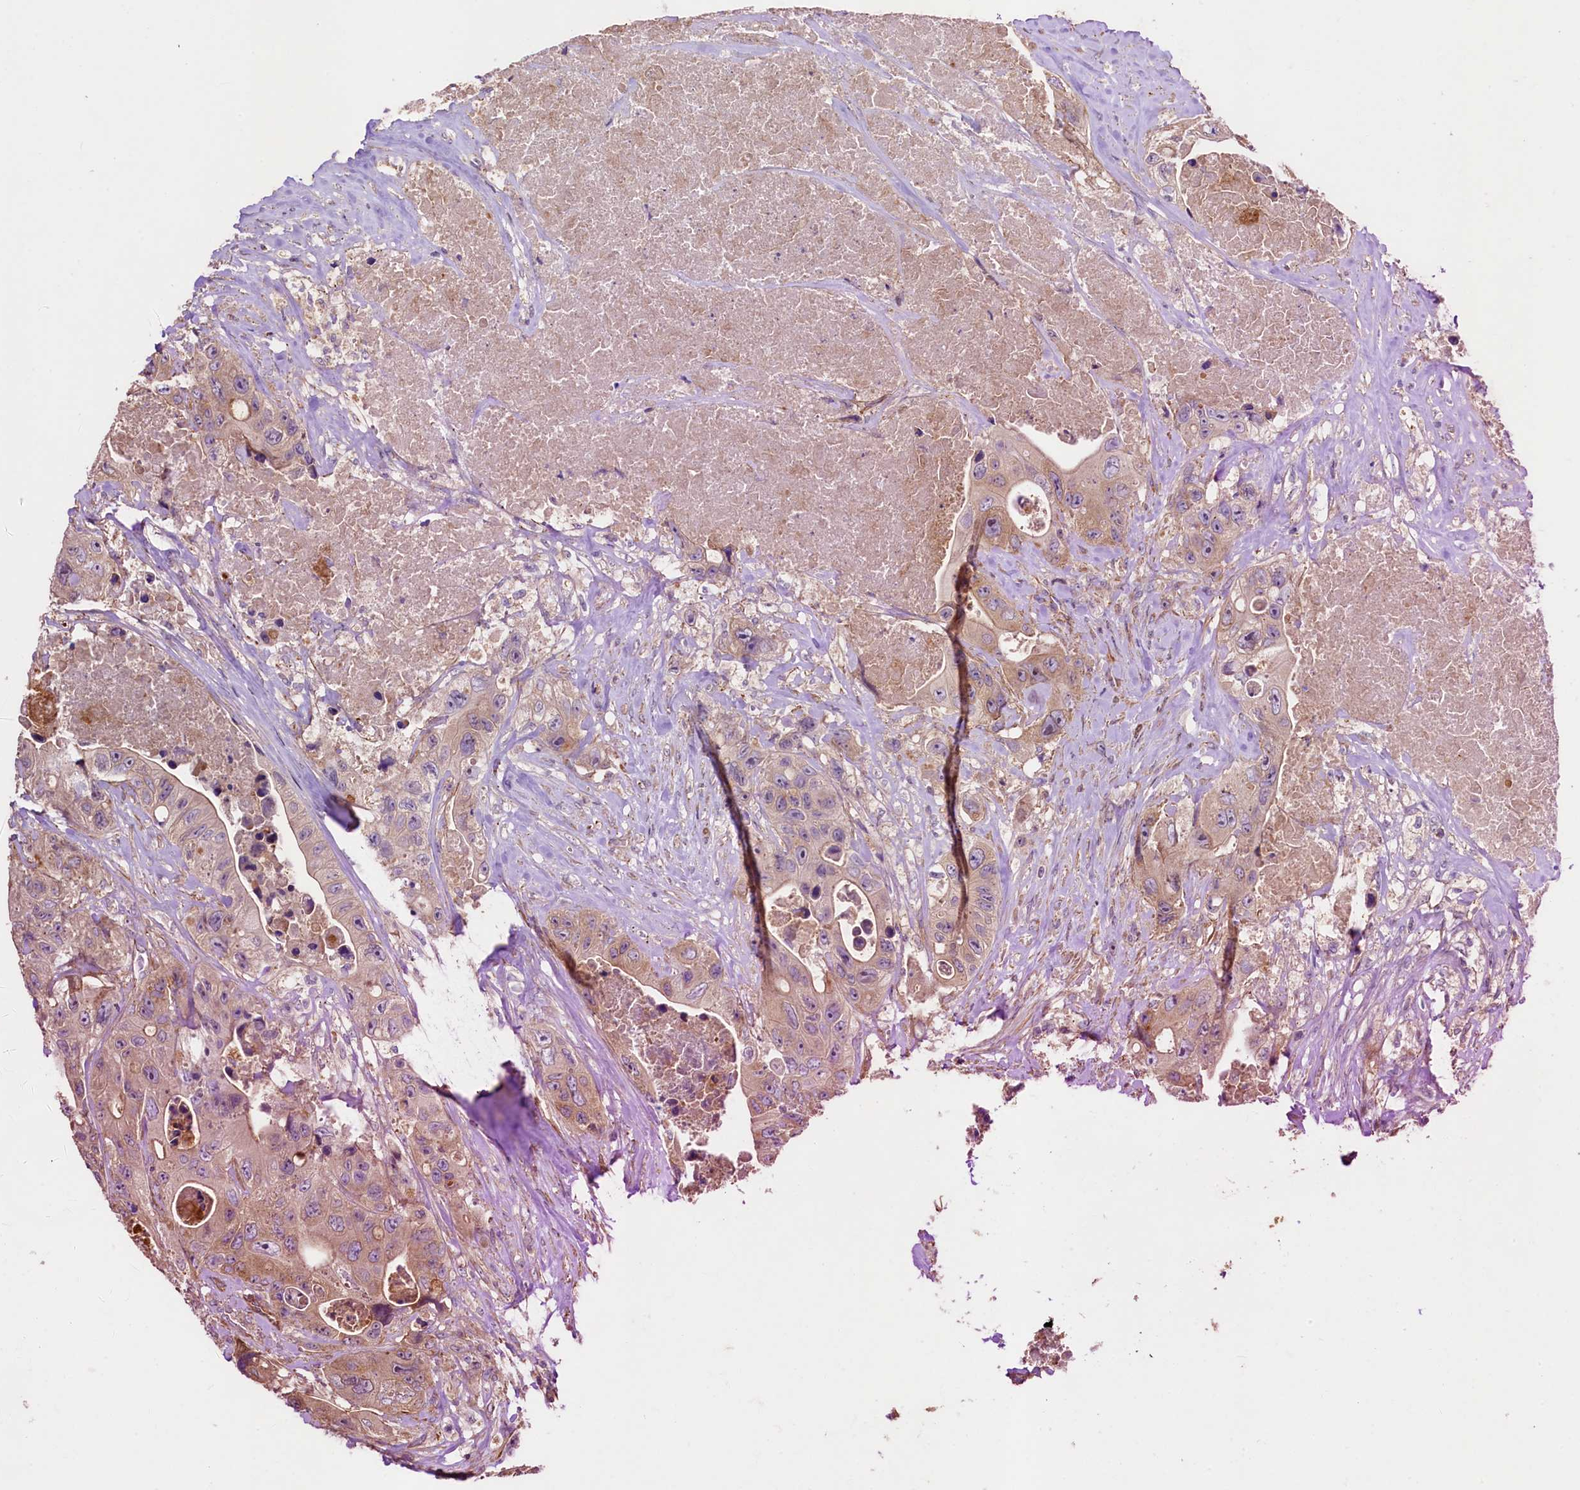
{"staining": {"intensity": "moderate", "quantity": "25%-75%", "location": "cytoplasmic/membranous"}, "tissue": "colorectal cancer", "cell_type": "Tumor cells", "image_type": "cancer", "snomed": [{"axis": "morphology", "description": "Adenocarcinoma, NOS"}, {"axis": "topography", "description": "Colon"}], "caption": "This image shows immunohistochemistry staining of colorectal cancer, with medium moderate cytoplasmic/membranous staining in about 25%-75% of tumor cells.", "gene": "KLHDC4", "patient": {"sex": "female", "age": 46}}